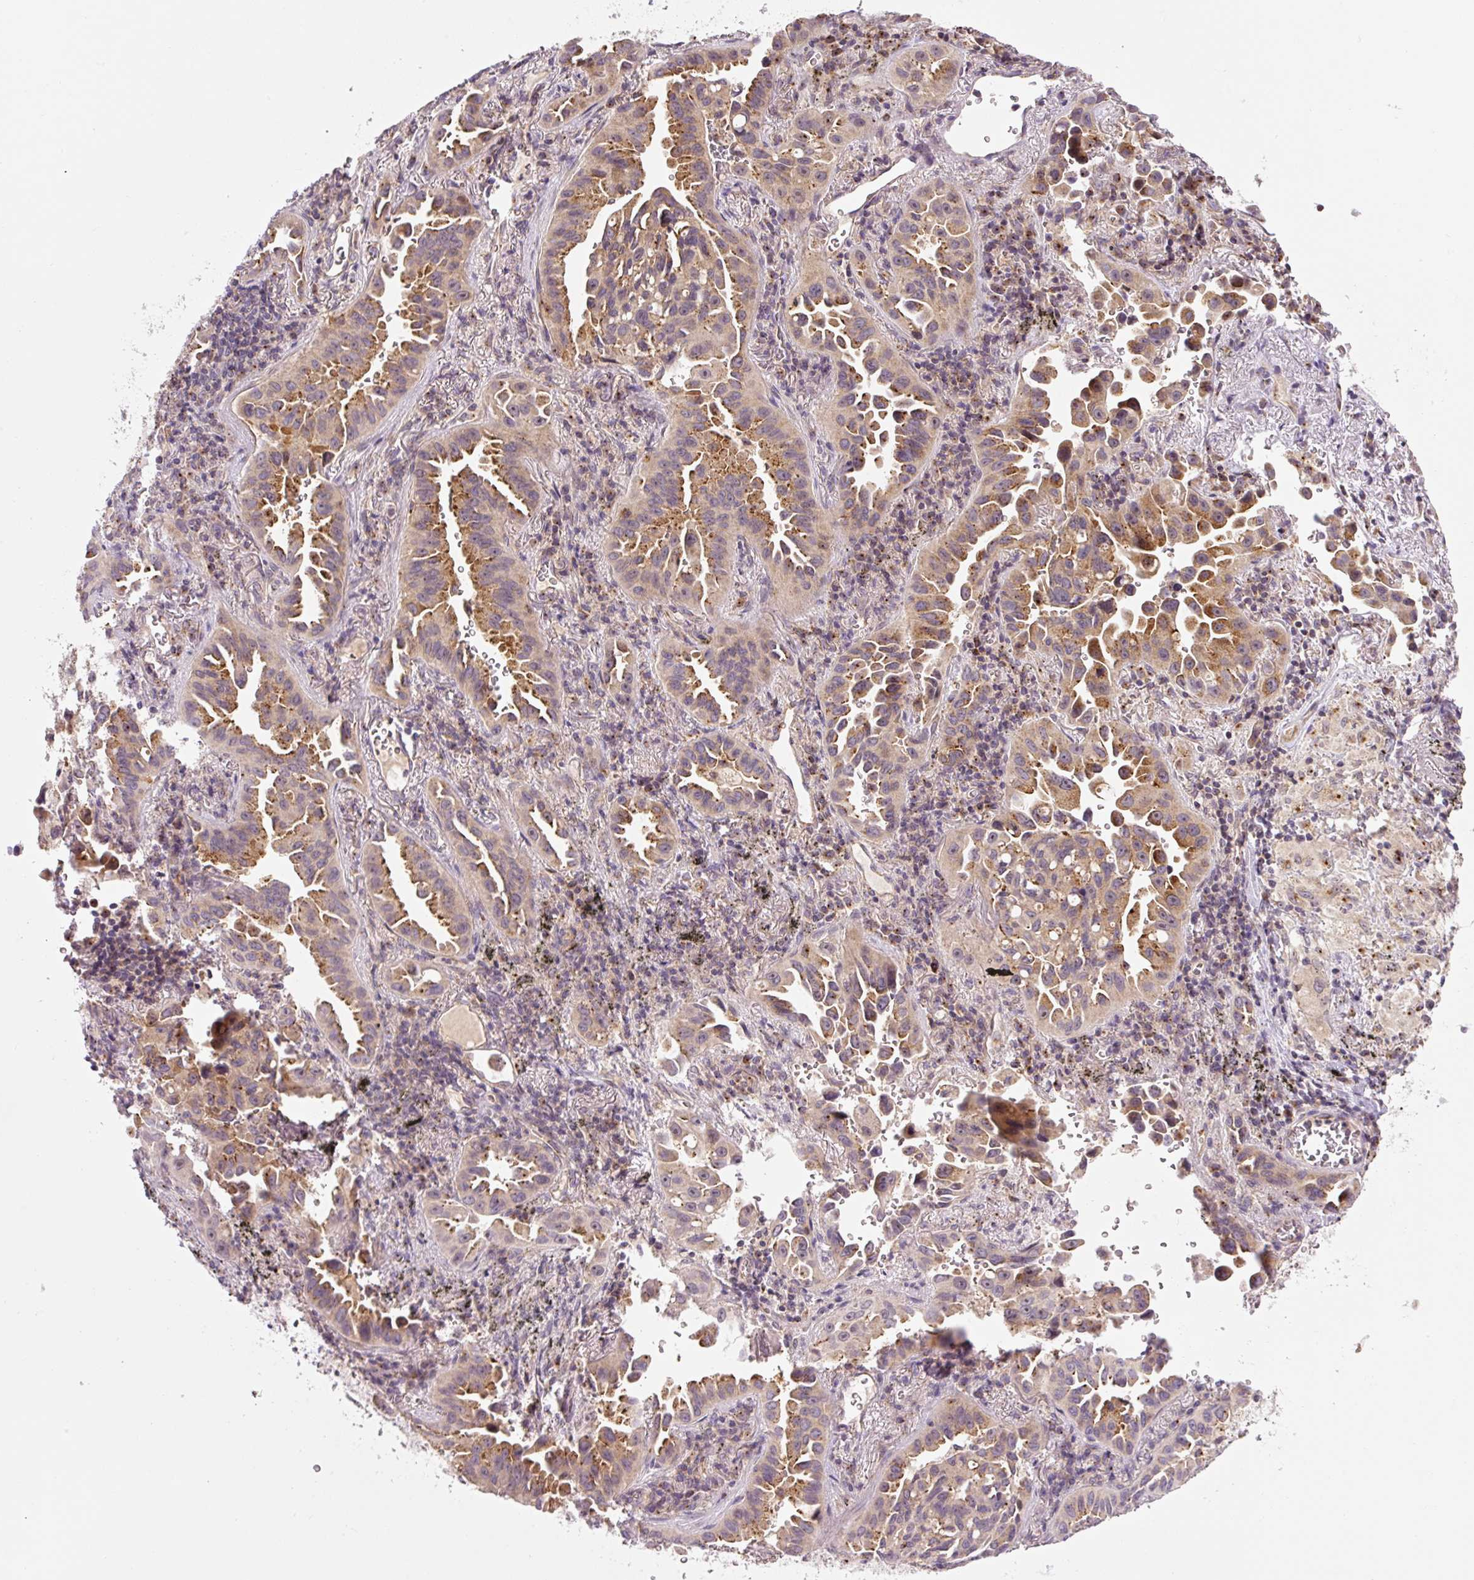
{"staining": {"intensity": "moderate", "quantity": ">75%", "location": "cytoplasmic/membranous"}, "tissue": "lung cancer", "cell_type": "Tumor cells", "image_type": "cancer", "snomed": [{"axis": "morphology", "description": "Adenocarcinoma, NOS"}, {"axis": "topography", "description": "Lung"}], "caption": "Immunohistochemistry (IHC) photomicrograph of neoplastic tissue: human lung cancer stained using IHC reveals medium levels of moderate protein expression localized specifically in the cytoplasmic/membranous of tumor cells, appearing as a cytoplasmic/membranous brown color.", "gene": "PCM1", "patient": {"sex": "male", "age": 68}}